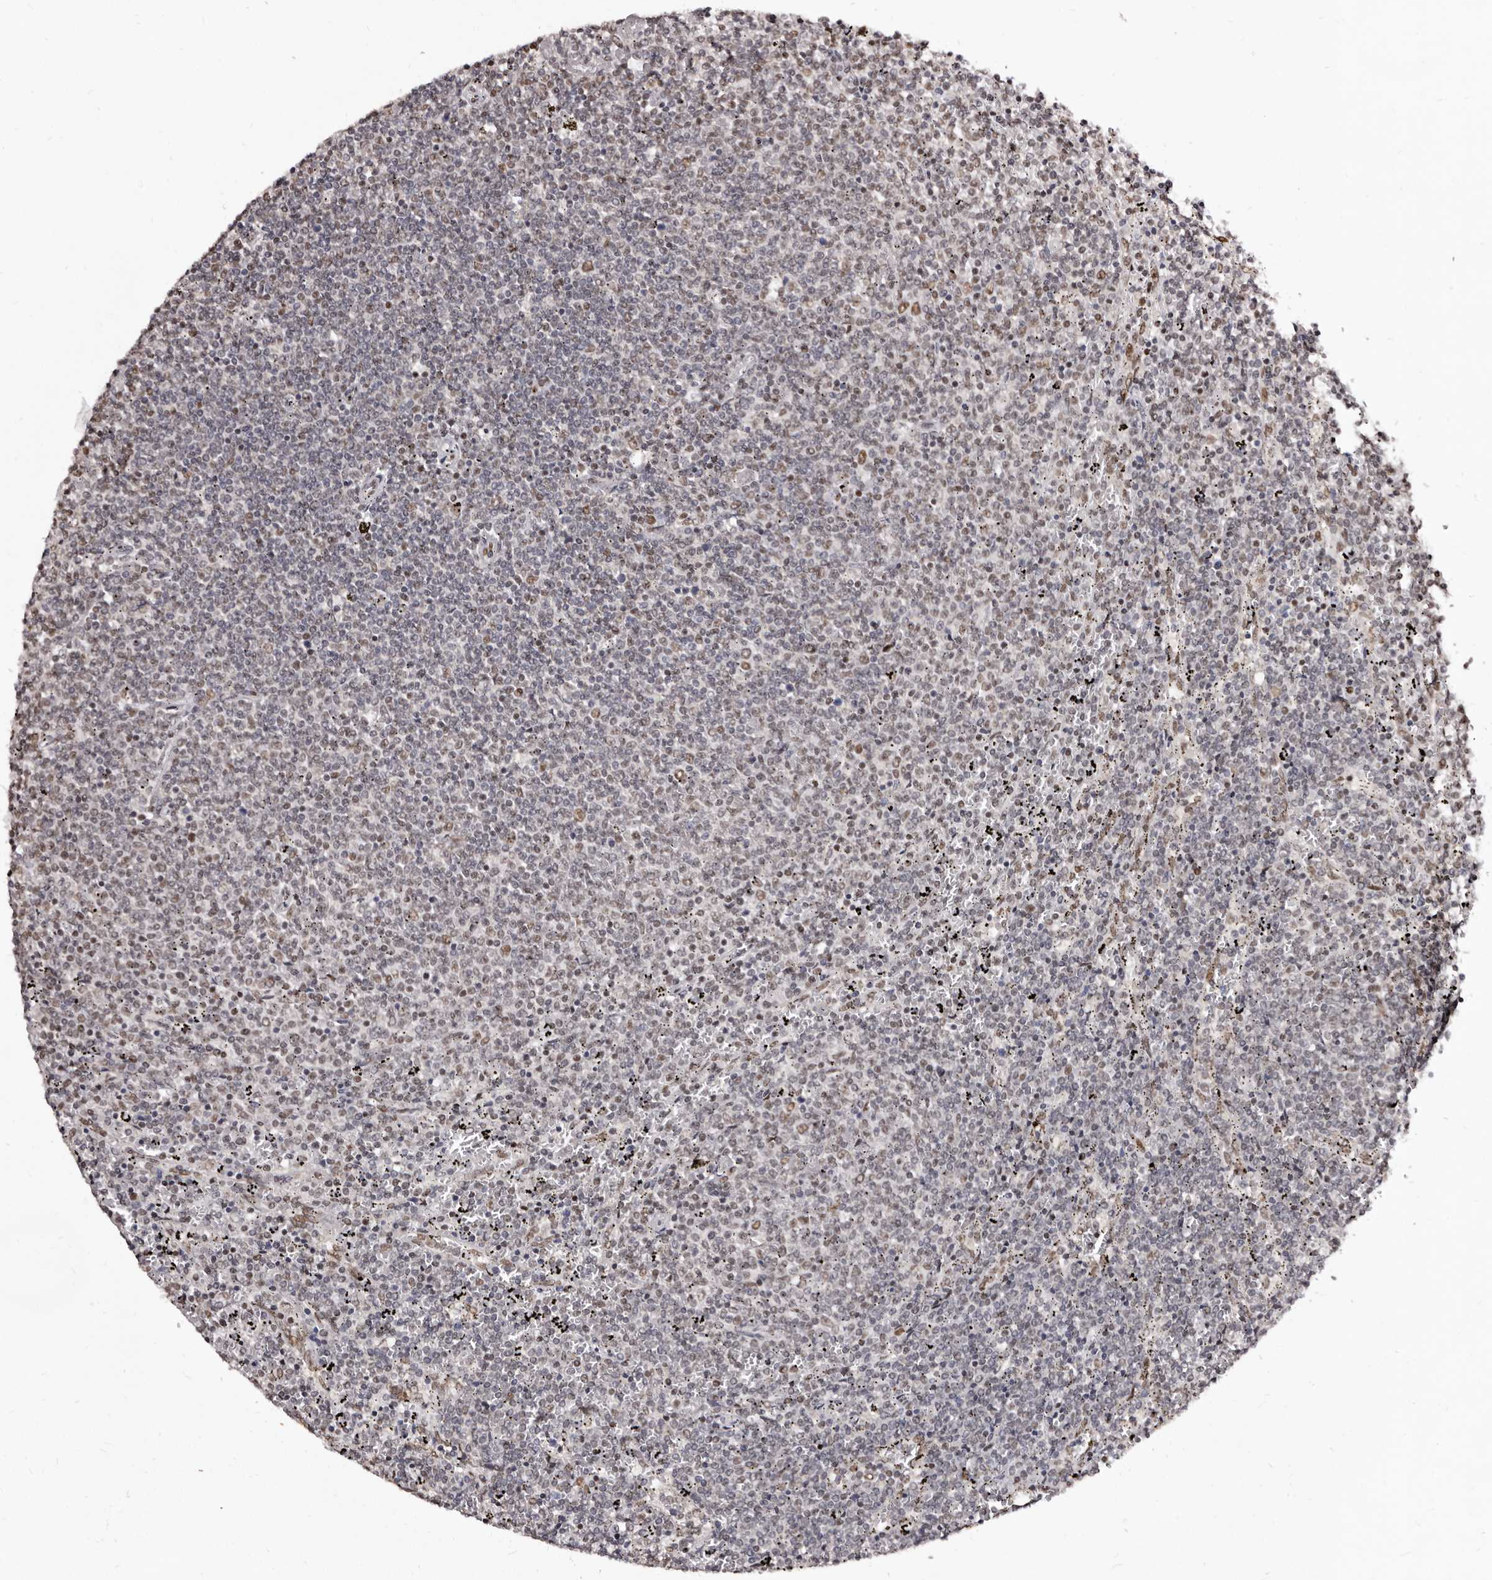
{"staining": {"intensity": "moderate", "quantity": "<25%", "location": "nuclear"}, "tissue": "lymphoma", "cell_type": "Tumor cells", "image_type": "cancer", "snomed": [{"axis": "morphology", "description": "Malignant lymphoma, non-Hodgkin's type, Low grade"}, {"axis": "topography", "description": "Spleen"}], "caption": "High-magnification brightfield microscopy of malignant lymphoma, non-Hodgkin's type (low-grade) stained with DAB (brown) and counterstained with hematoxylin (blue). tumor cells exhibit moderate nuclear positivity is identified in approximately<25% of cells.", "gene": "ANAPC11", "patient": {"sex": "female", "age": 50}}